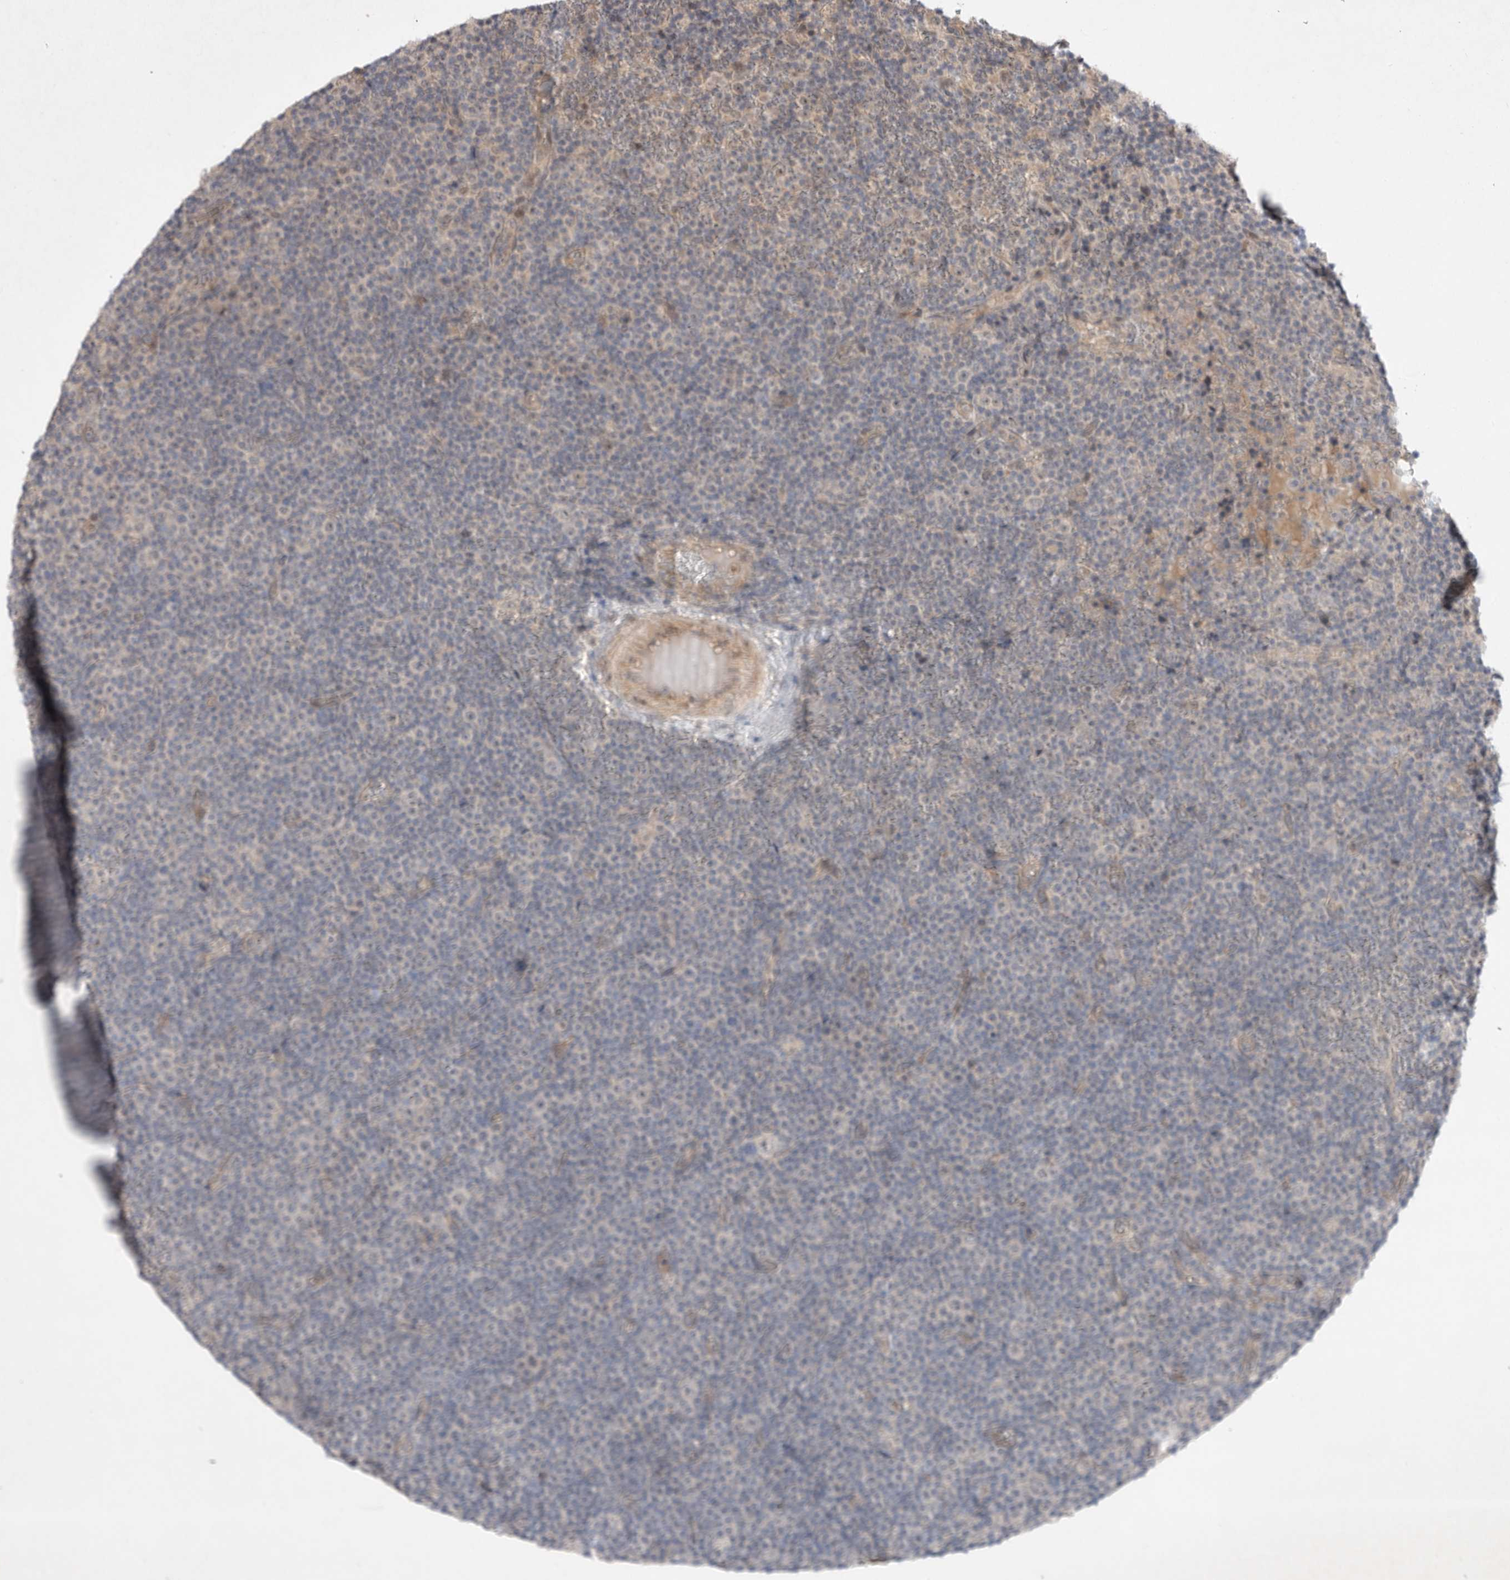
{"staining": {"intensity": "negative", "quantity": "none", "location": "none"}, "tissue": "lymphoma", "cell_type": "Tumor cells", "image_type": "cancer", "snomed": [{"axis": "morphology", "description": "Malignant lymphoma, non-Hodgkin's type, Low grade"}, {"axis": "topography", "description": "Lymph node"}], "caption": "This is an immunohistochemistry (IHC) histopathology image of lymphoma. There is no positivity in tumor cells.", "gene": "PTPDC1", "patient": {"sex": "female", "age": 67}}